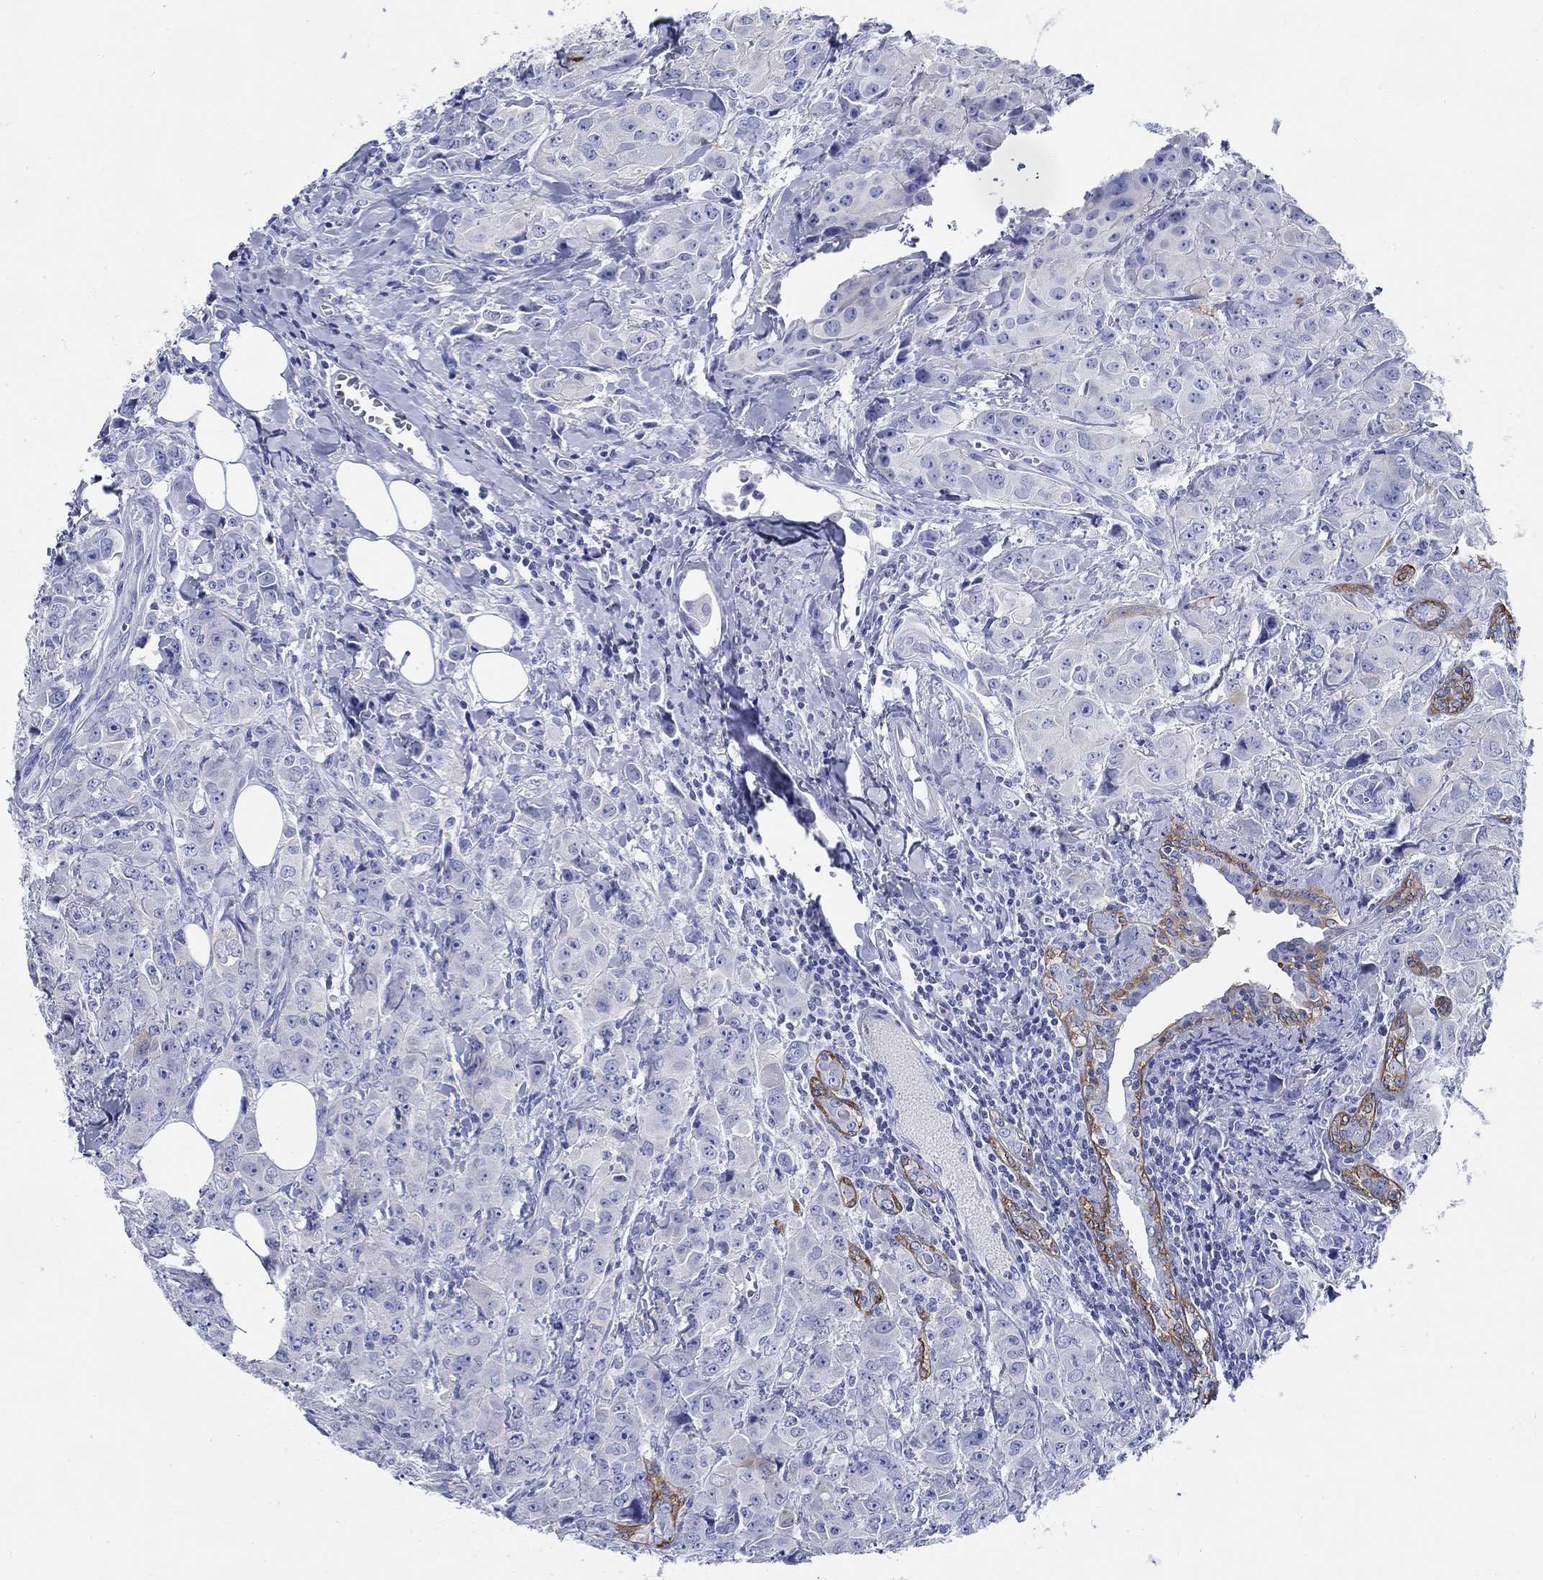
{"staining": {"intensity": "negative", "quantity": "none", "location": "none"}, "tissue": "breast cancer", "cell_type": "Tumor cells", "image_type": "cancer", "snomed": [{"axis": "morphology", "description": "Duct carcinoma"}, {"axis": "topography", "description": "Breast"}], "caption": "Tumor cells show no significant expression in breast infiltrating ductal carcinoma.", "gene": "FBXO2", "patient": {"sex": "female", "age": 43}}